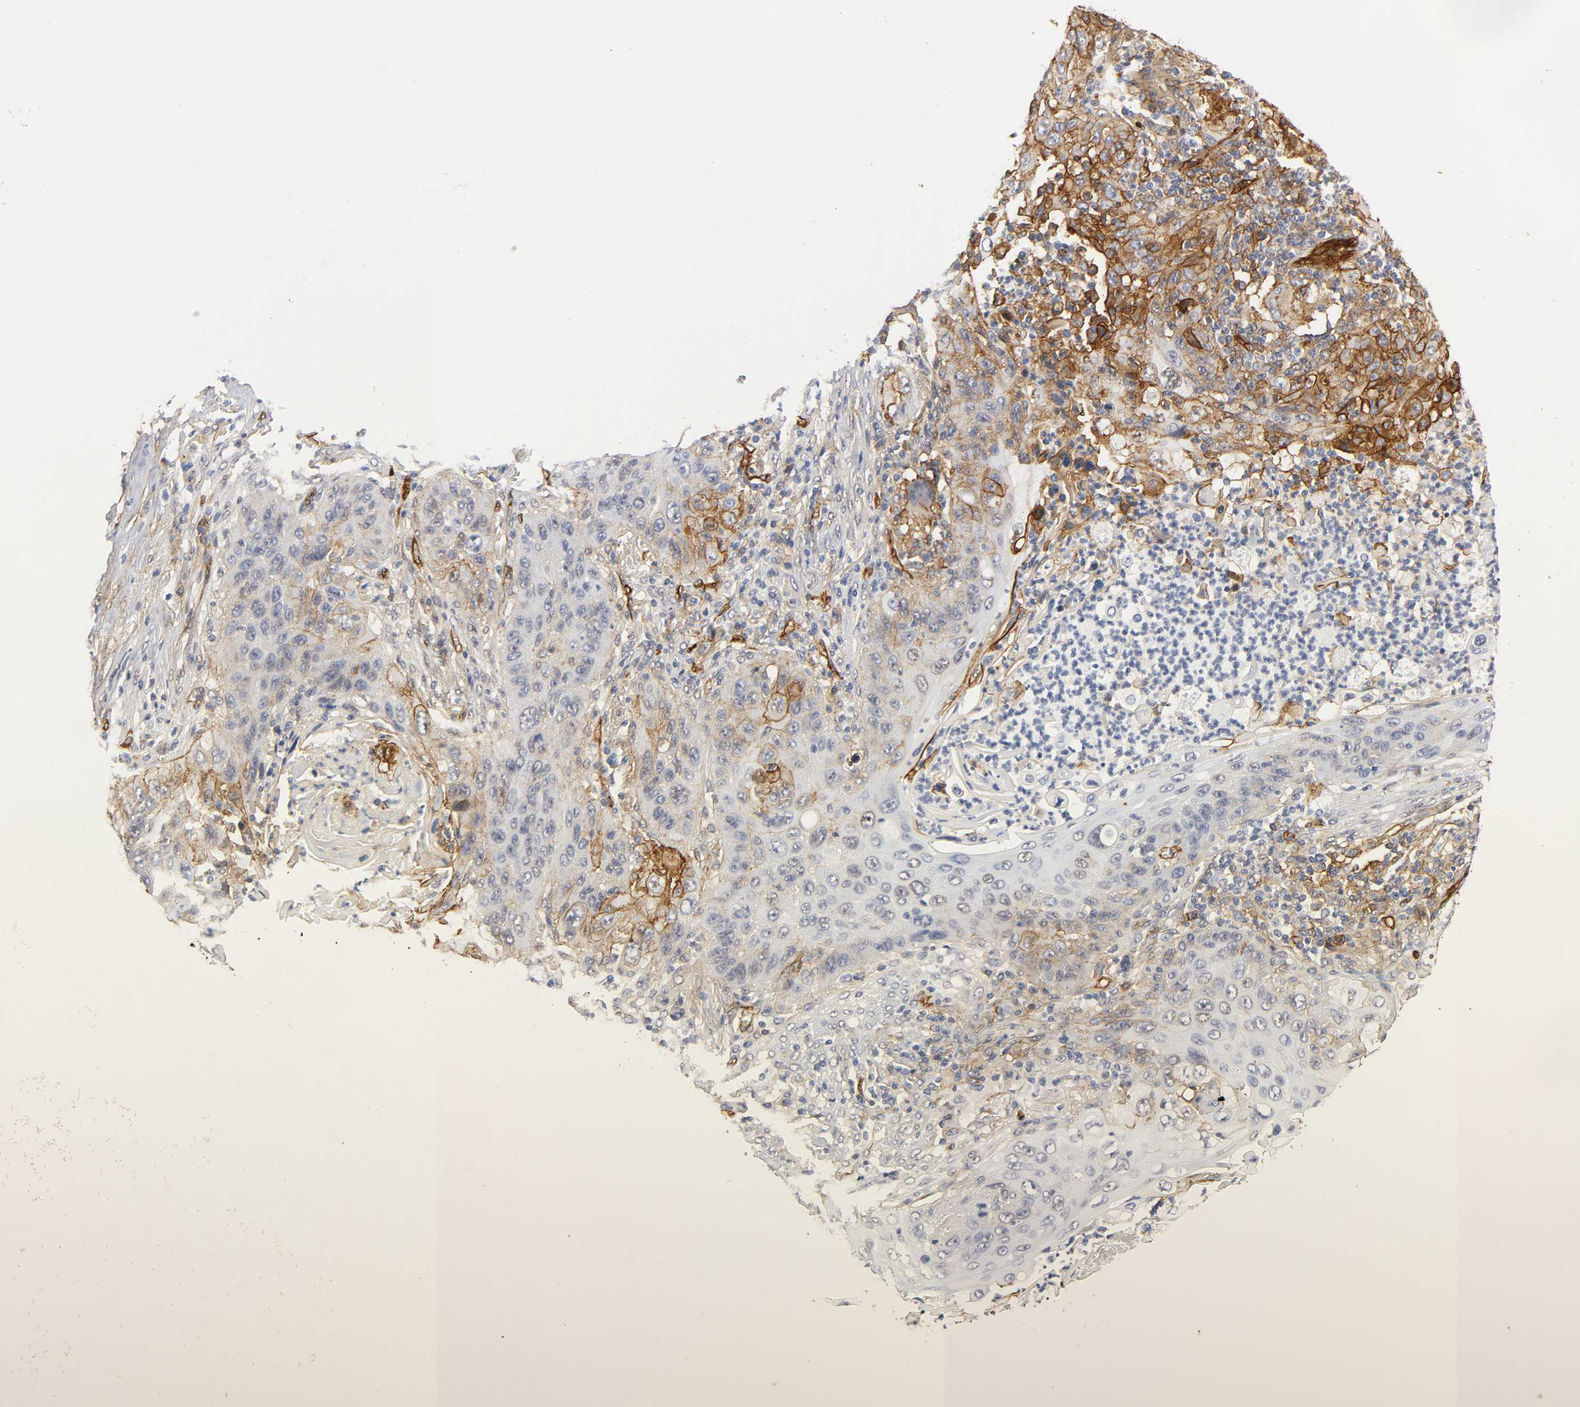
{"staining": {"intensity": "strong", "quantity": "25%-75%", "location": "cytoplasmic/membranous"}, "tissue": "lung cancer", "cell_type": "Tumor cells", "image_type": "cancer", "snomed": [{"axis": "morphology", "description": "Squamous cell carcinoma, NOS"}, {"axis": "topography", "description": "Lung"}], "caption": "Brown immunohistochemical staining in human squamous cell carcinoma (lung) exhibits strong cytoplasmic/membranous positivity in about 25%-75% of tumor cells.", "gene": "ICAM1", "patient": {"sex": "female", "age": 67}}